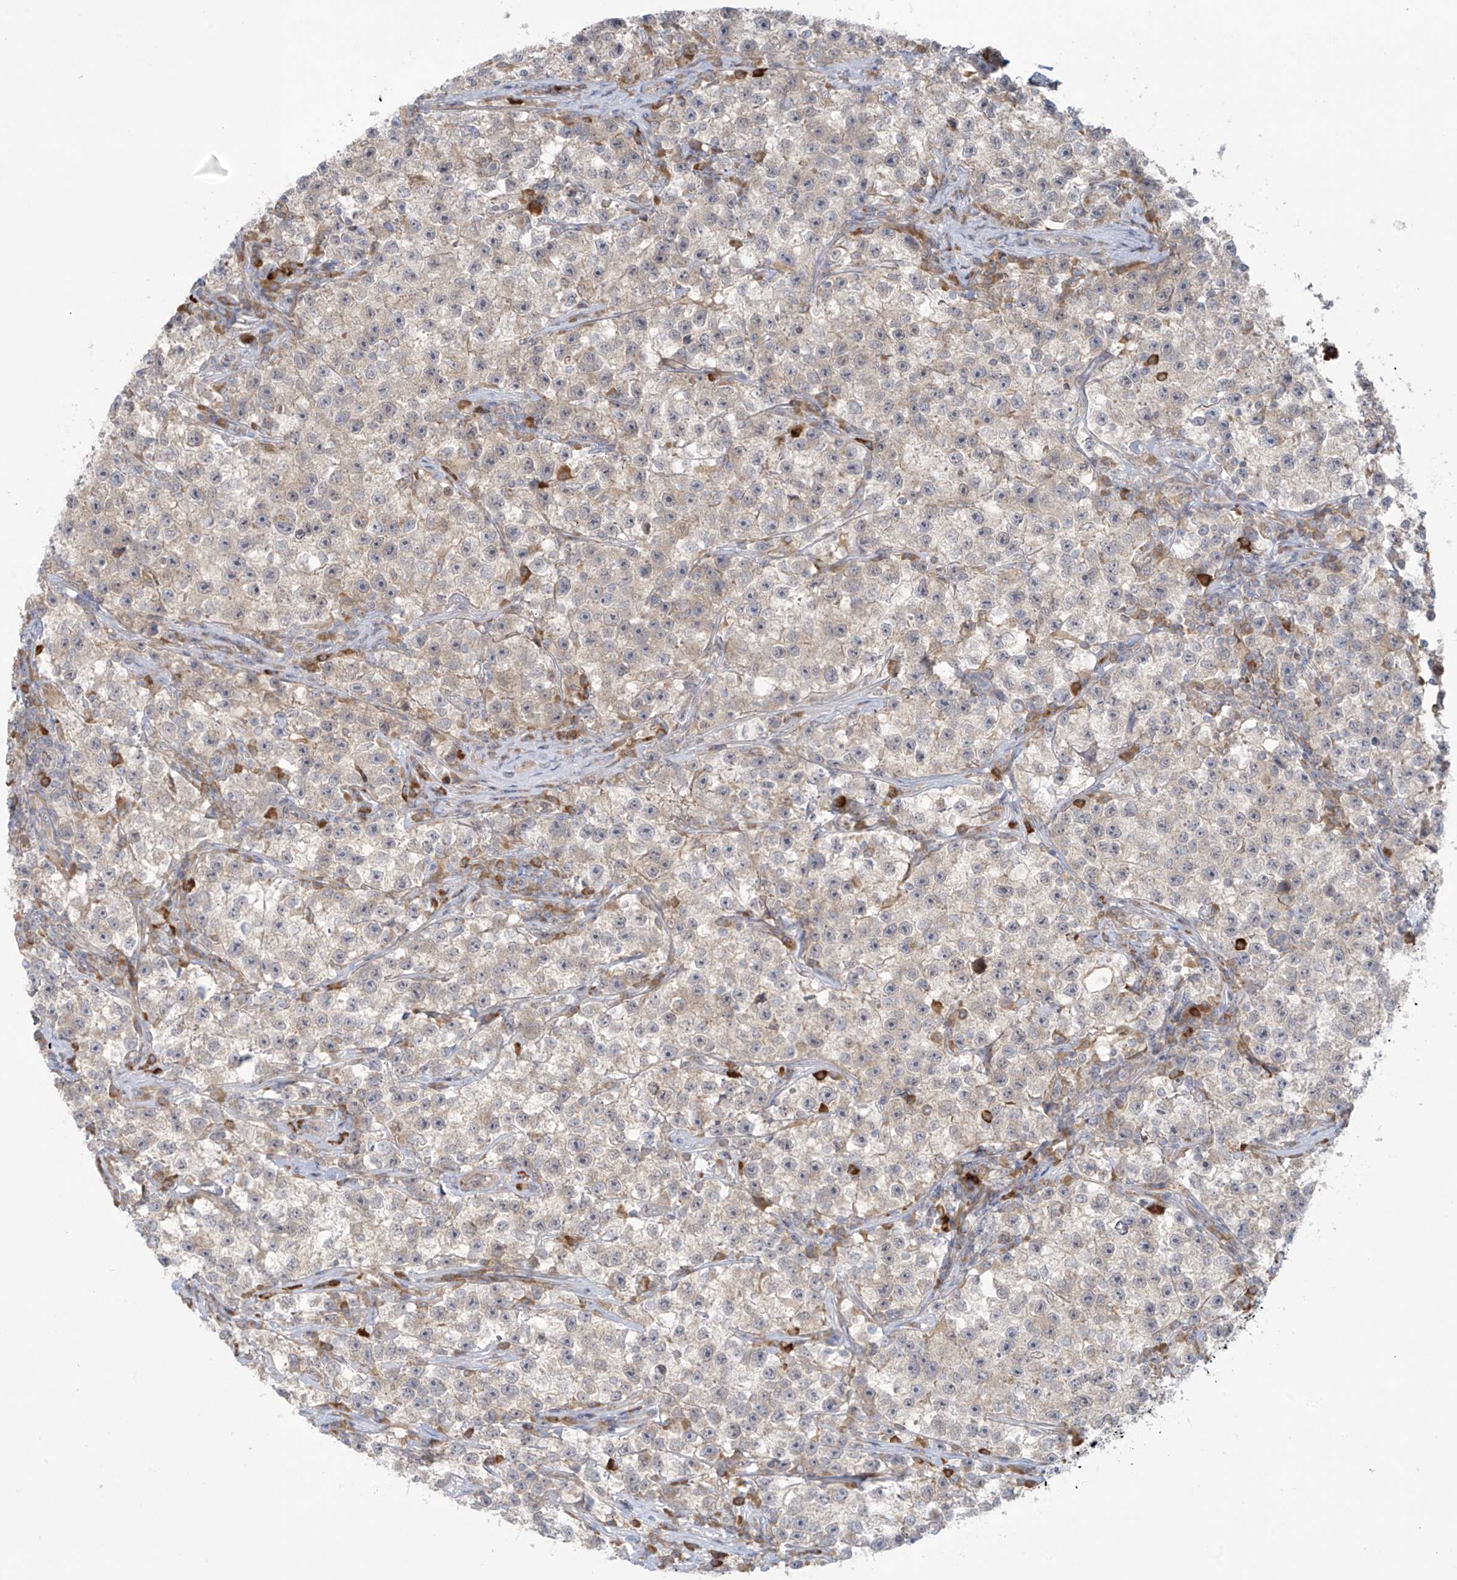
{"staining": {"intensity": "weak", "quantity": "25%-75%", "location": "cytoplasmic/membranous"}, "tissue": "testis cancer", "cell_type": "Tumor cells", "image_type": "cancer", "snomed": [{"axis": "morphology", "description": "Seminoma, NOS"}, {"axis": "topography", "description": "Testis"}], "caption": "IHC (DAB) staining of testis cancer (seminoma) displays weak cytoplasmic/membranous protein positivity in approximately 25%-75% of tumor cells. The protein of interest is stained brown, and the nuclei are stained in blue (DAB IHC with brightfield microscopy, high magnification).", "gene": "PPAT", "patient": {"sex": "male", "age": 22}}